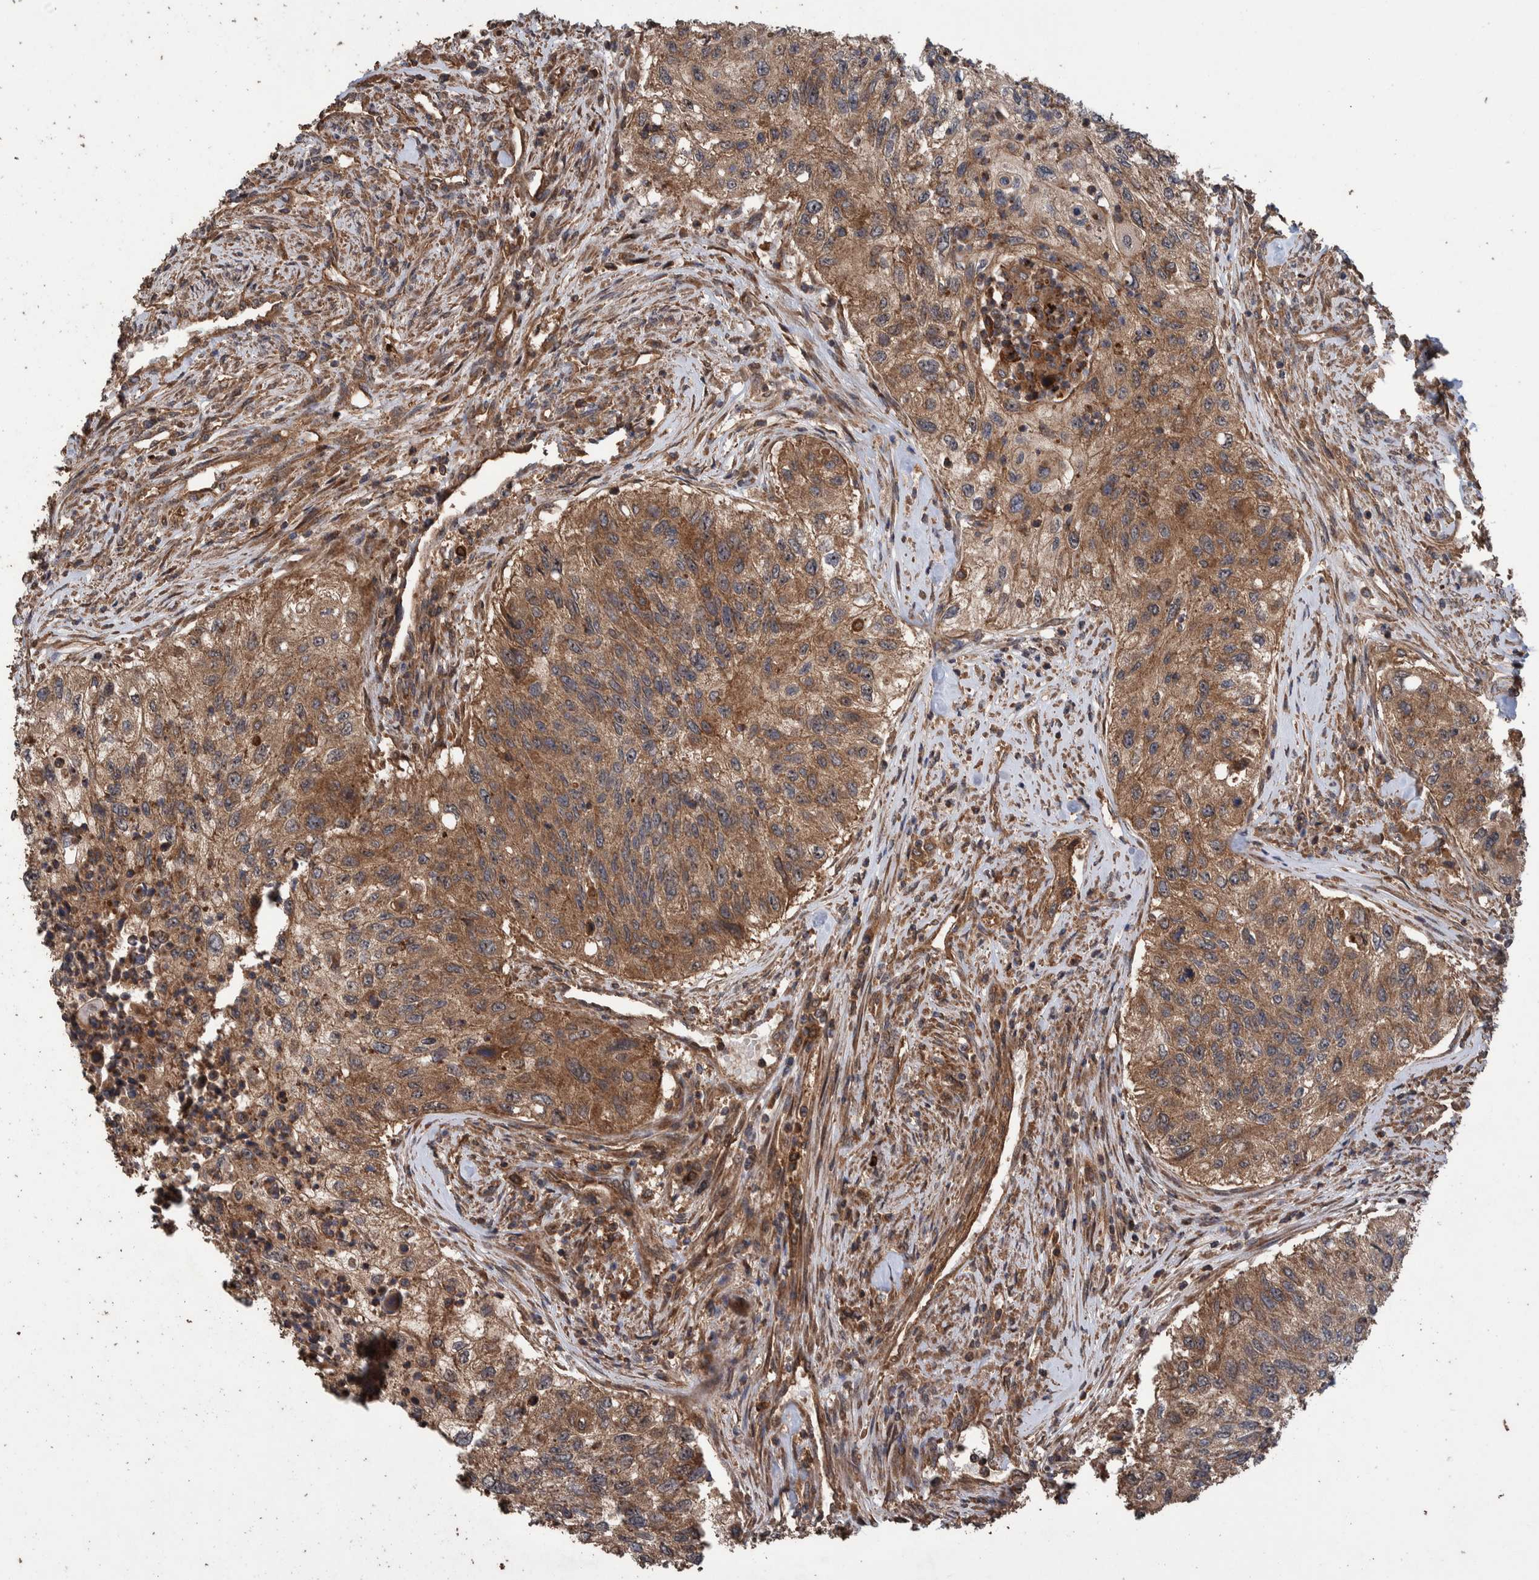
{"staining": {"intensity": "moderate", "quantity": ">75%", "location": "cytoplasmic/membranous"}, "tissue": "urothelial cancer", "cell_type": "Tumor cells", "image_type": "cancer", "snomed": [{"axis": "morphology", "description": "Urothelial carcinoma, High grade"}, {"axis": "topography", "description": "Urinary bladder"}], "caption": "Tumor cells demonstrate moderate cytoplasmic/membranous positivity in about >75% of cells in urothelial cancer. The staining is performed using DAB (3,3'-diaminobenzidine) brown chromogen to label protein expression. The nuclei are counter-stained blue using hematoxylin.", "gene": "TRIM16", "patient": {"sex": "female", "age": 60}}